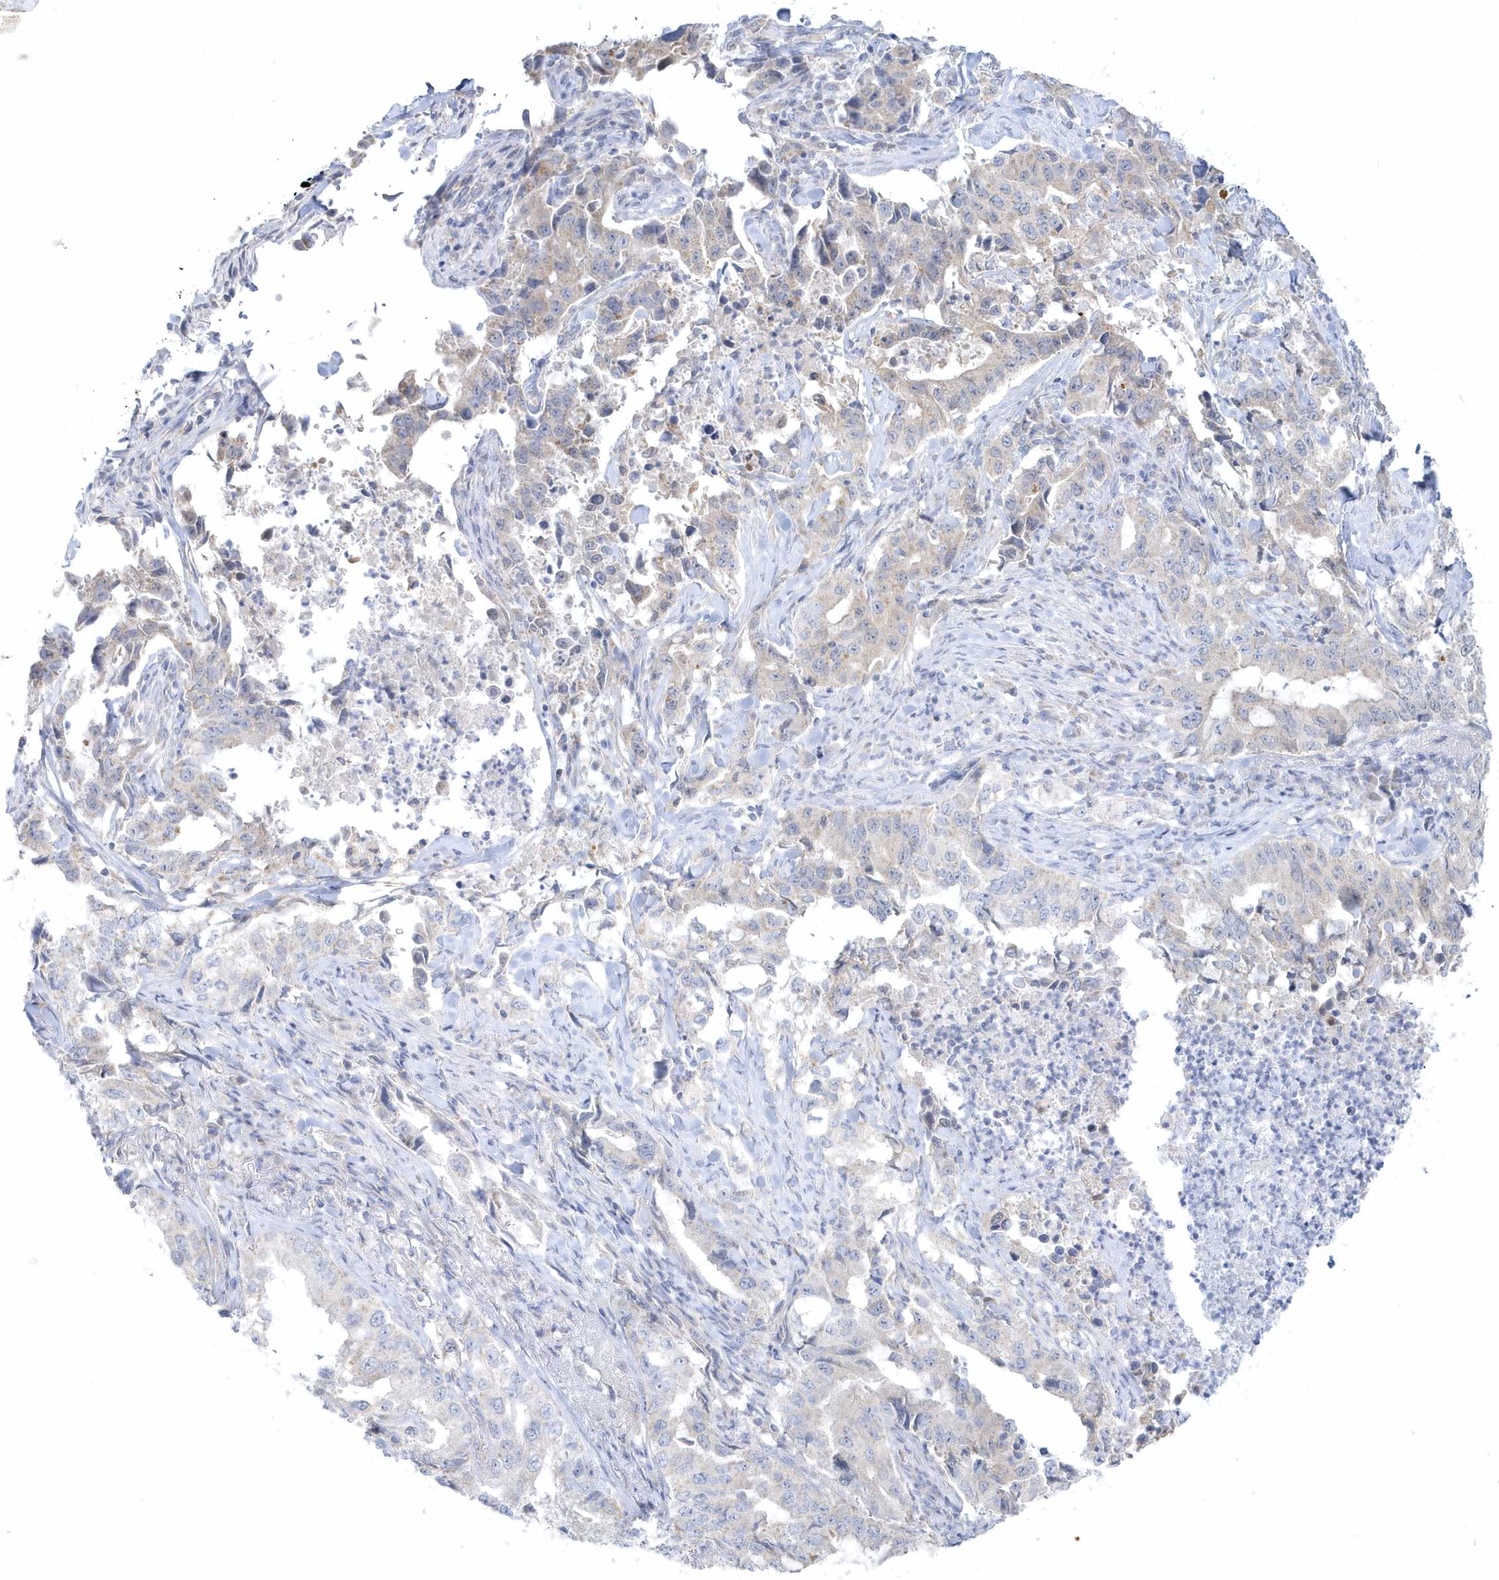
{"staining": {"intensity": "negative", "quantity": "none", "location": "none"}, "tissue": "lung cancer", "cell_type": "Tumor cells", "image_type": "cancer", "snomed": [{"axis": "morphology", "description": "Adenocarcinoma, NOS"}, {"axis": "topography", "description": "Lung"}], "caption": "The histopathology image displays no significant positivity in tumor cells of lung cancer.", "gene": "PCBD1", "patient": {"sex": "female", "age": 51}}